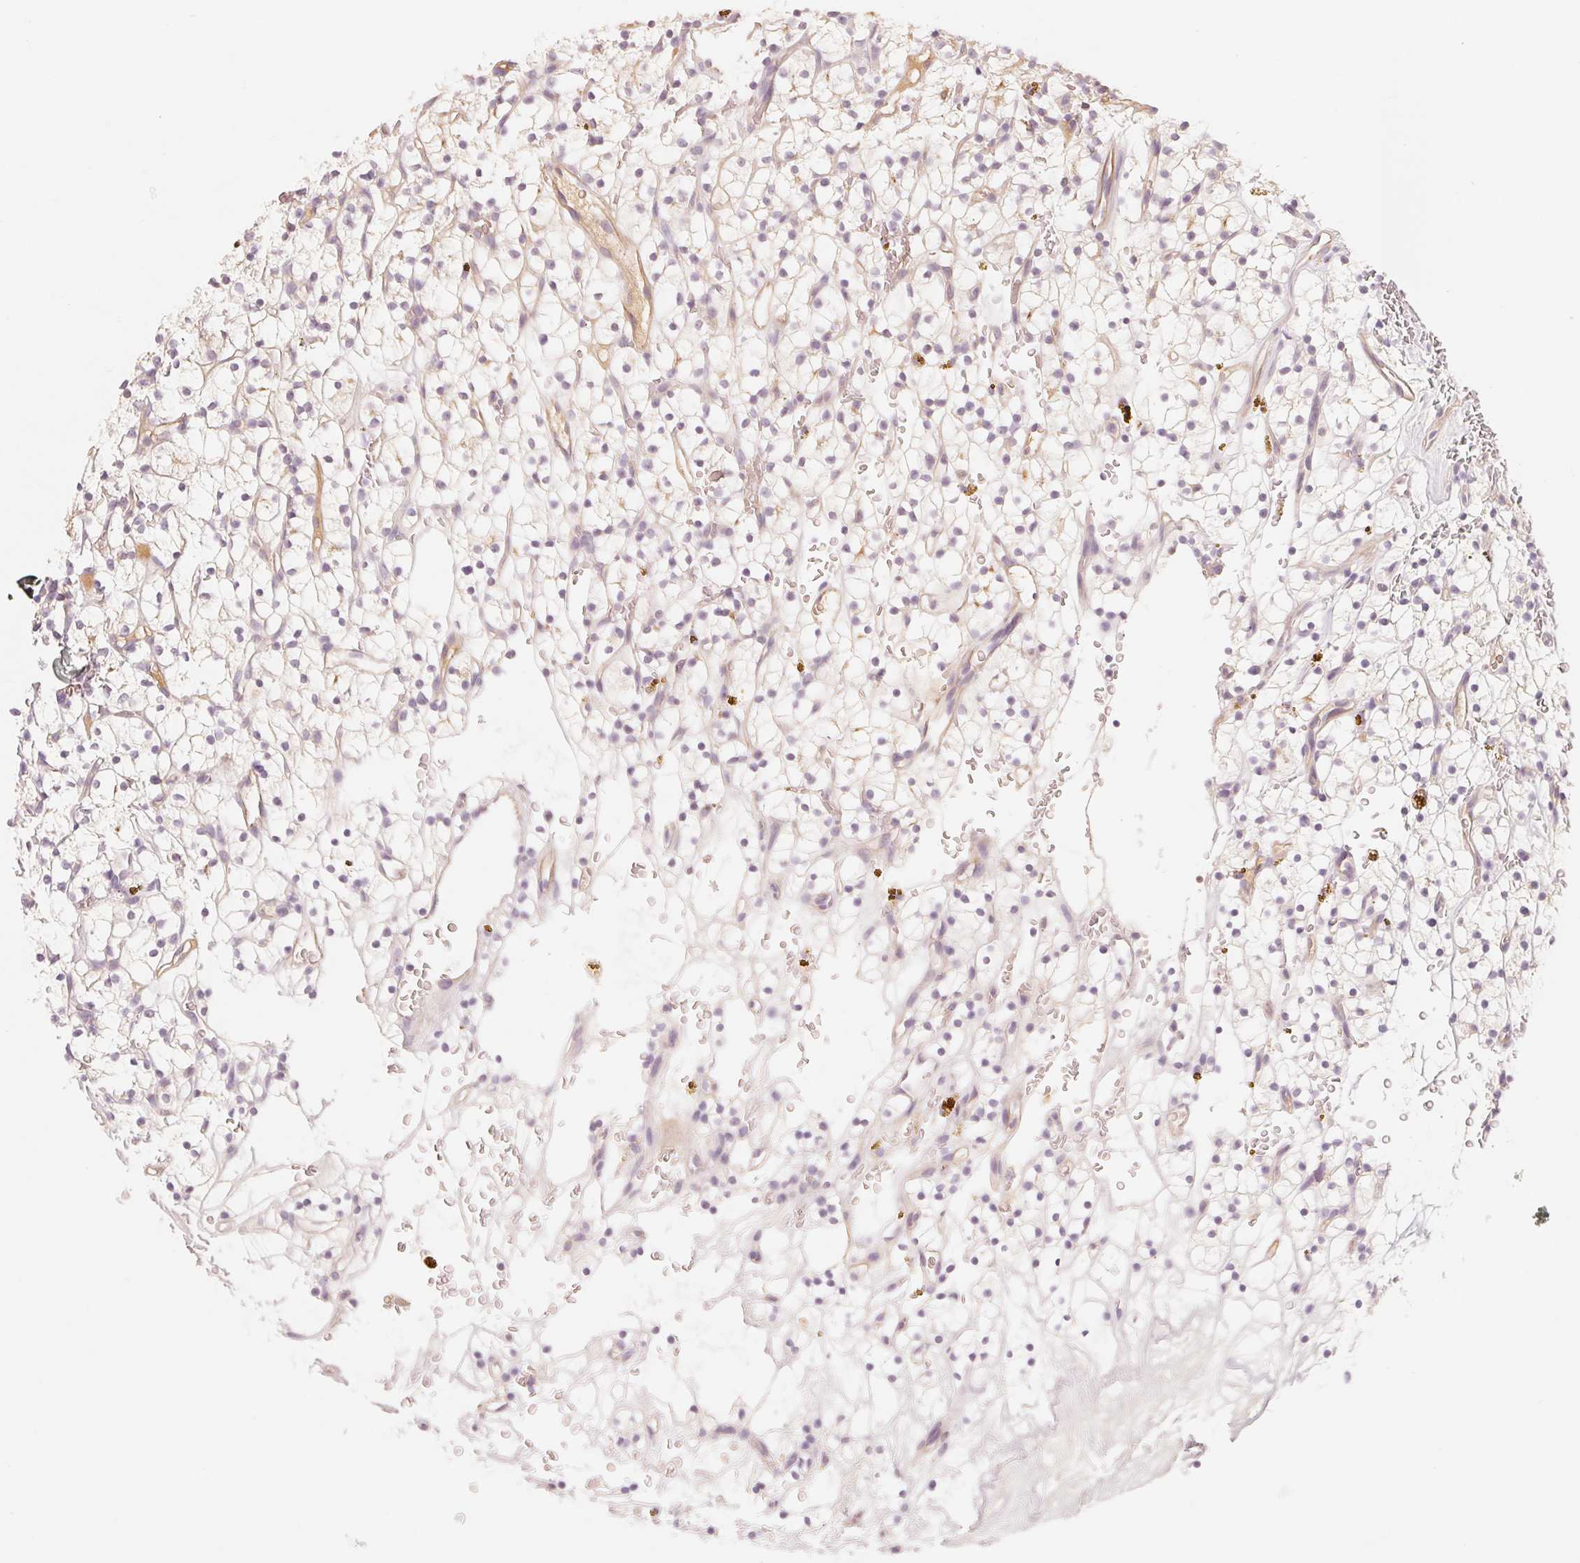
{"staining": {"intensity": "negative", "quantity": "none", "location": "none"}, "tissue": "renal cancer", "cell_type": "Tumor cells", "image_type": "cancer", "snomed": [{"axis": "morphology", "description": "Adenocarcinoma, NOS"}, {"axis": "topography", "description": "Kidney"}], "caption": "The image exhibits no significant positivity in tumor cells of adenocarcinoma (renal). (DAB immunohistochemistry (IHC) visualized using brightfield microscopy, high magnification).", "gene": "CFHR2", "patient": {"sex": "female", "age": 64}}